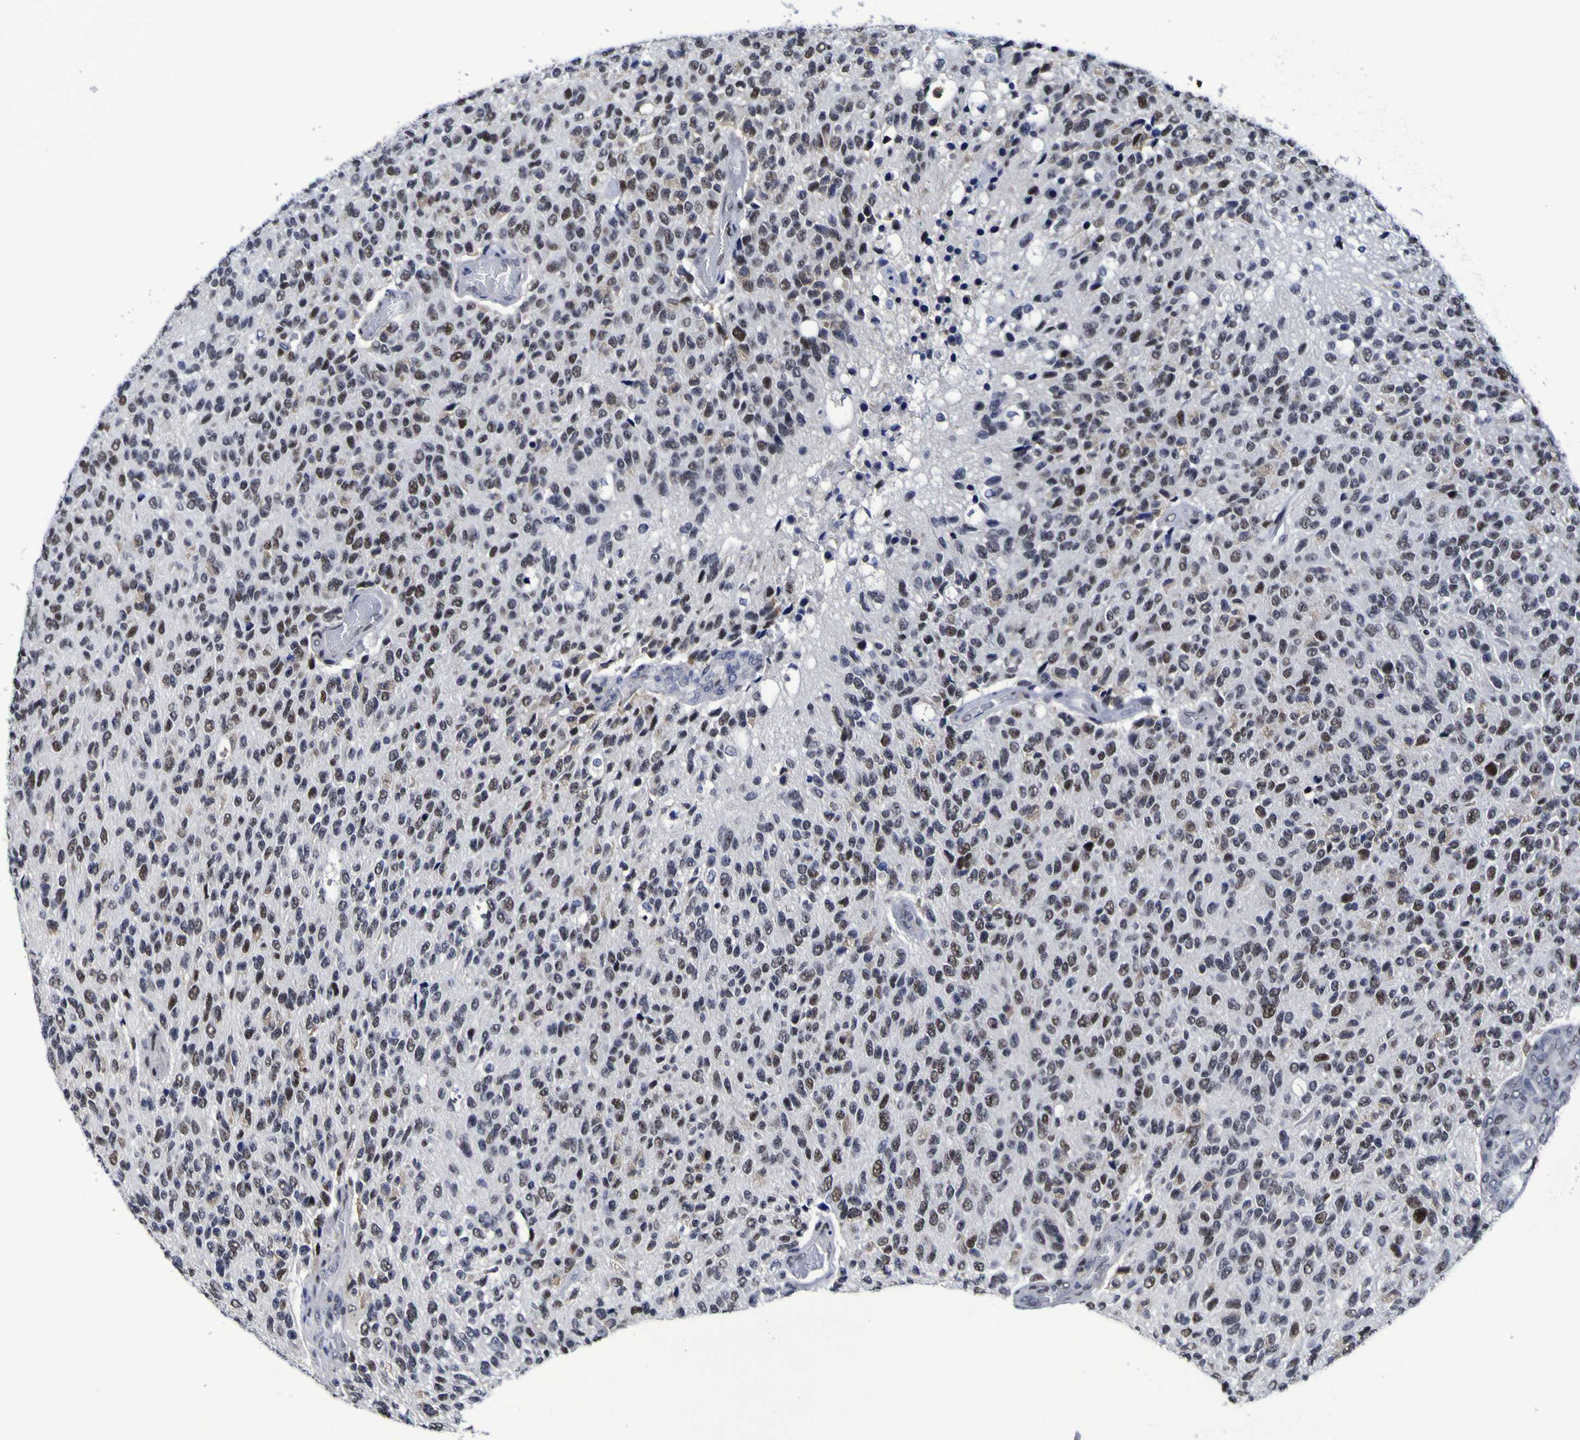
{"staining": {"intensity": "strong", "quantity": ">75%", "location": "nuclear"}, "tissue": "glioma", "cell_type": "Tumor cells", "image_type": "cancer", "snomed": [{"axis": "morphology", "description": "Glioma, malignant, High grade"}, {"axis": "topography", "description": "pancreas cauda"}], "caption": "Tumor cells display high levels of strong nuclear expression in about >75% of cells in human malignant glioma (high-grade). Nuclei are stained in blue.", "gene": "MBD3", "patient": {"sex": "male", "age": 60}}